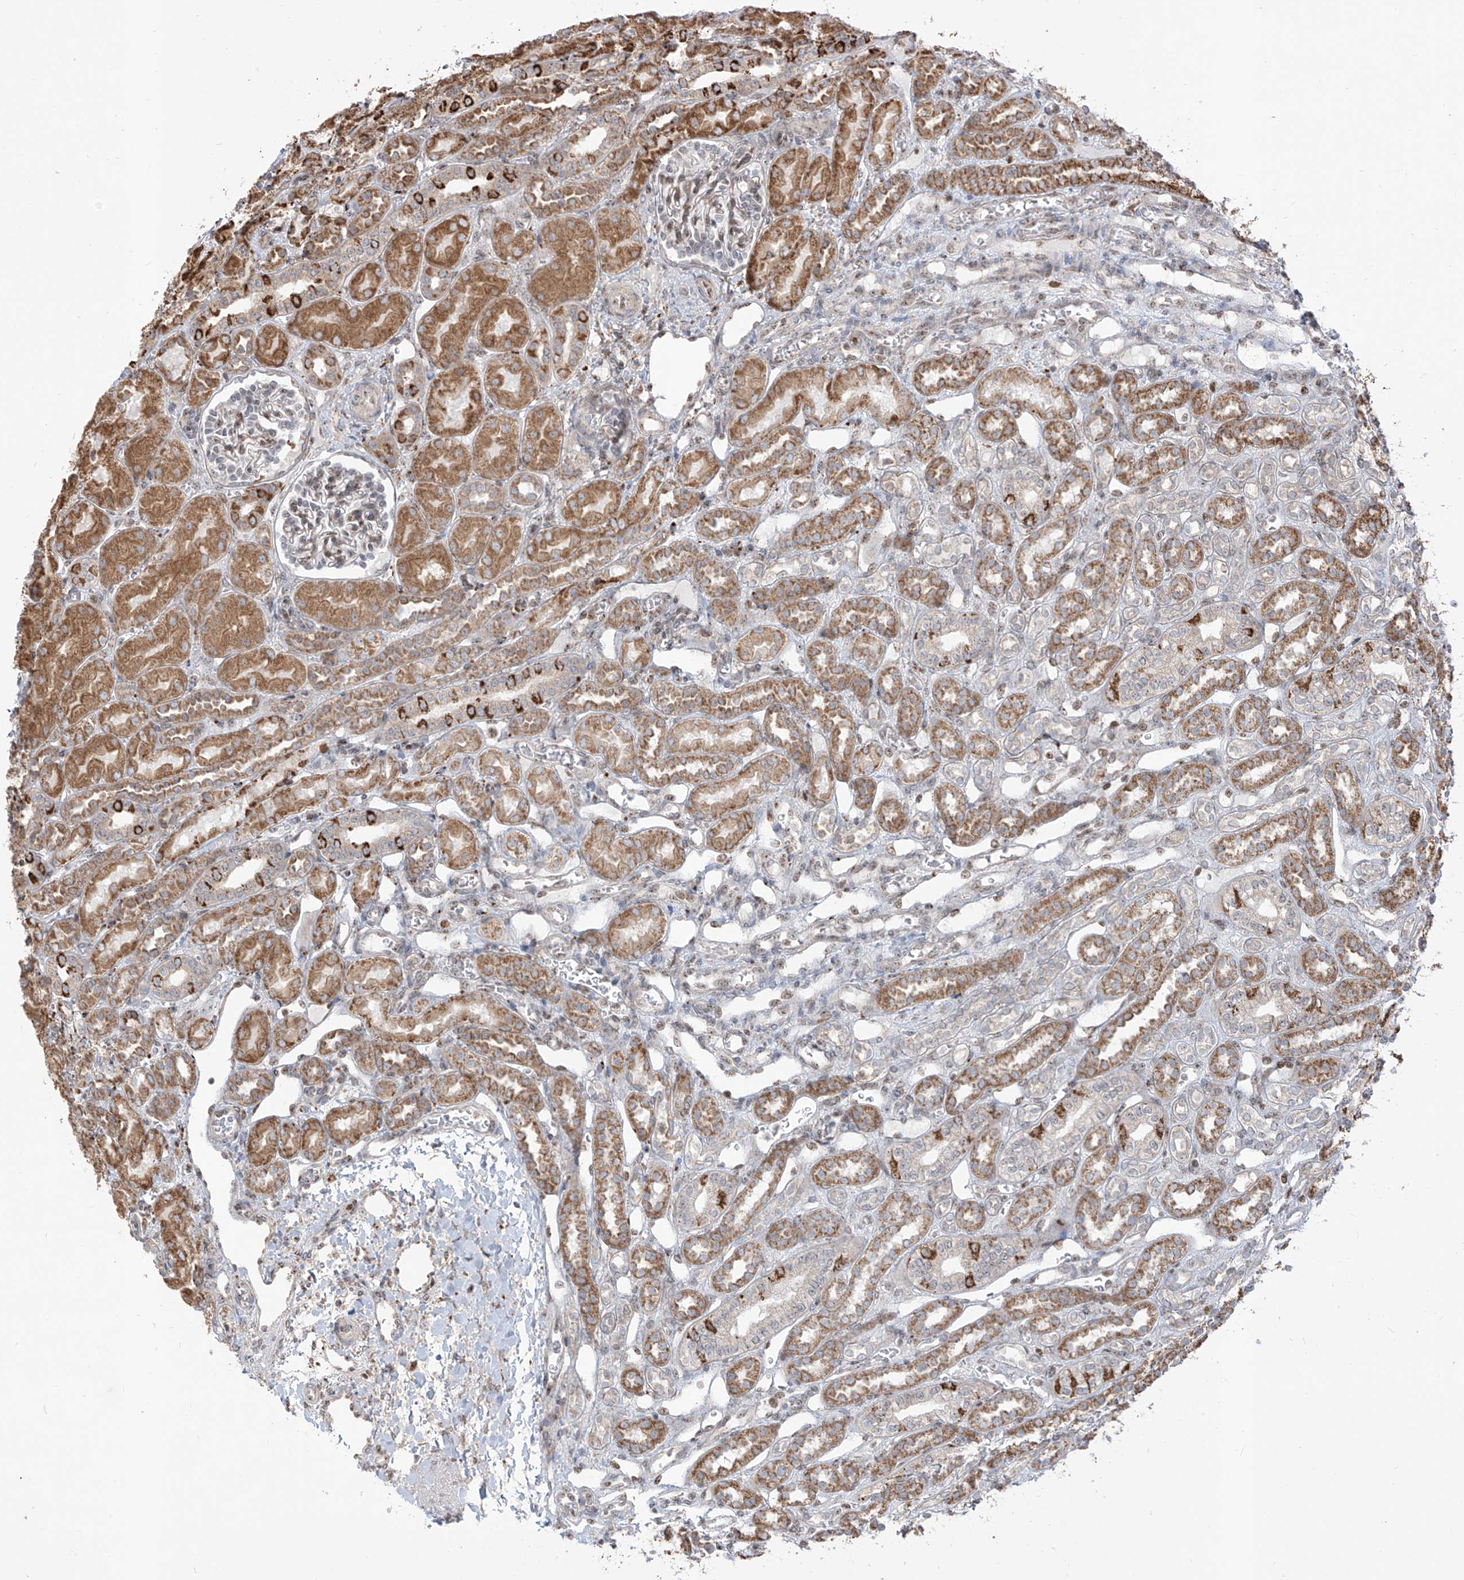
{"staining": {"intensity": "moderate", "quantity": "<25%", "location": "cytoplasmic/membranous,nuclear"}, "tissue": "kidney", "cell_type": "Cells in glomeruli", "image_type": "normal", "snomed": [{"axis": "morphology", "description": "Normal tissue, NOS"}, {"axis": "morphology", "description": "Neoplasm, malignant, NOS"}, {"axis": "topography", "description": "Kidney"}], "caption": "High-magnification brightfield microscopy of benign kidney stained with DAB (brown) and counterstained with hematoxylin (blue). cells in glomeruli exhibit moderate cytoplasmic/membranous,nuclear positivity is seen in approximately<25% of cells. The protein of interest is shown in brown color, while the nuclei are stained blue.", "gene": "ZBTB8A", "patient": {"sex": "female", "age": 1}}